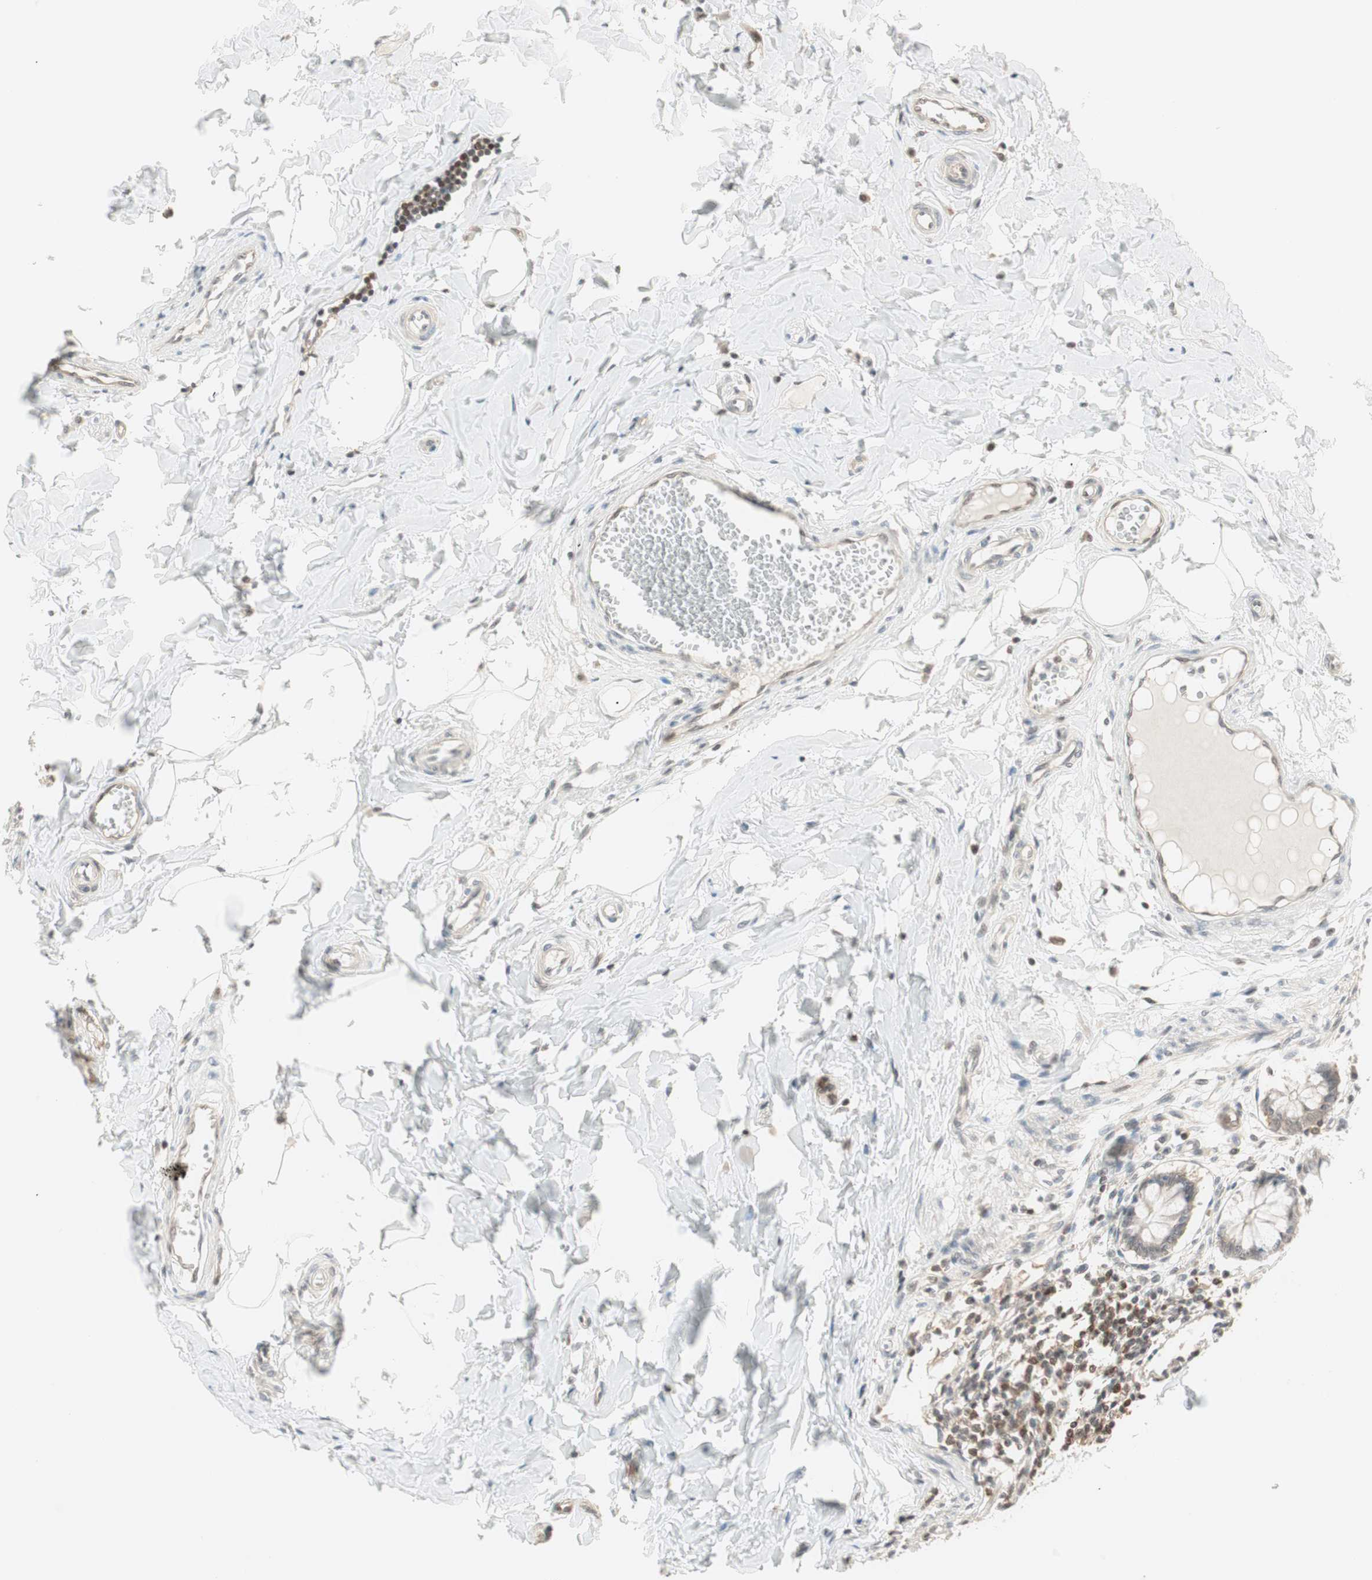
{"staining": {"intensity": "negative", "quantity": "none", "location": "none"}, "tissue": "colon", "cell_type": "Endothelial cells", "image_type": "normal", "snomed": [{"axis": "morphology", "description": "Normal tissue, NOS"}, {"axis": "morphology", "description": "Adenocarcinoma, NOS"}, {"axis": "topography", "description": "Colon"}, {"axis": "topography", "description": "Peripheral nerve tissue"}], "caption": "Immunohistochemistry image of benign colon: human colon stained with DAB (3,3'-diaminobenzidine) exhibits no significant protein positivity in endothelial cells. The staining was performed using DAB (3,3'-diaminobenzidine) to visualize the protein expression in brown, while the nuclei were stained in blue with hematoxylin (Magnification: 20x).", "gene": "UBE2I", "patient": {"sex": "male", "age": 14}}